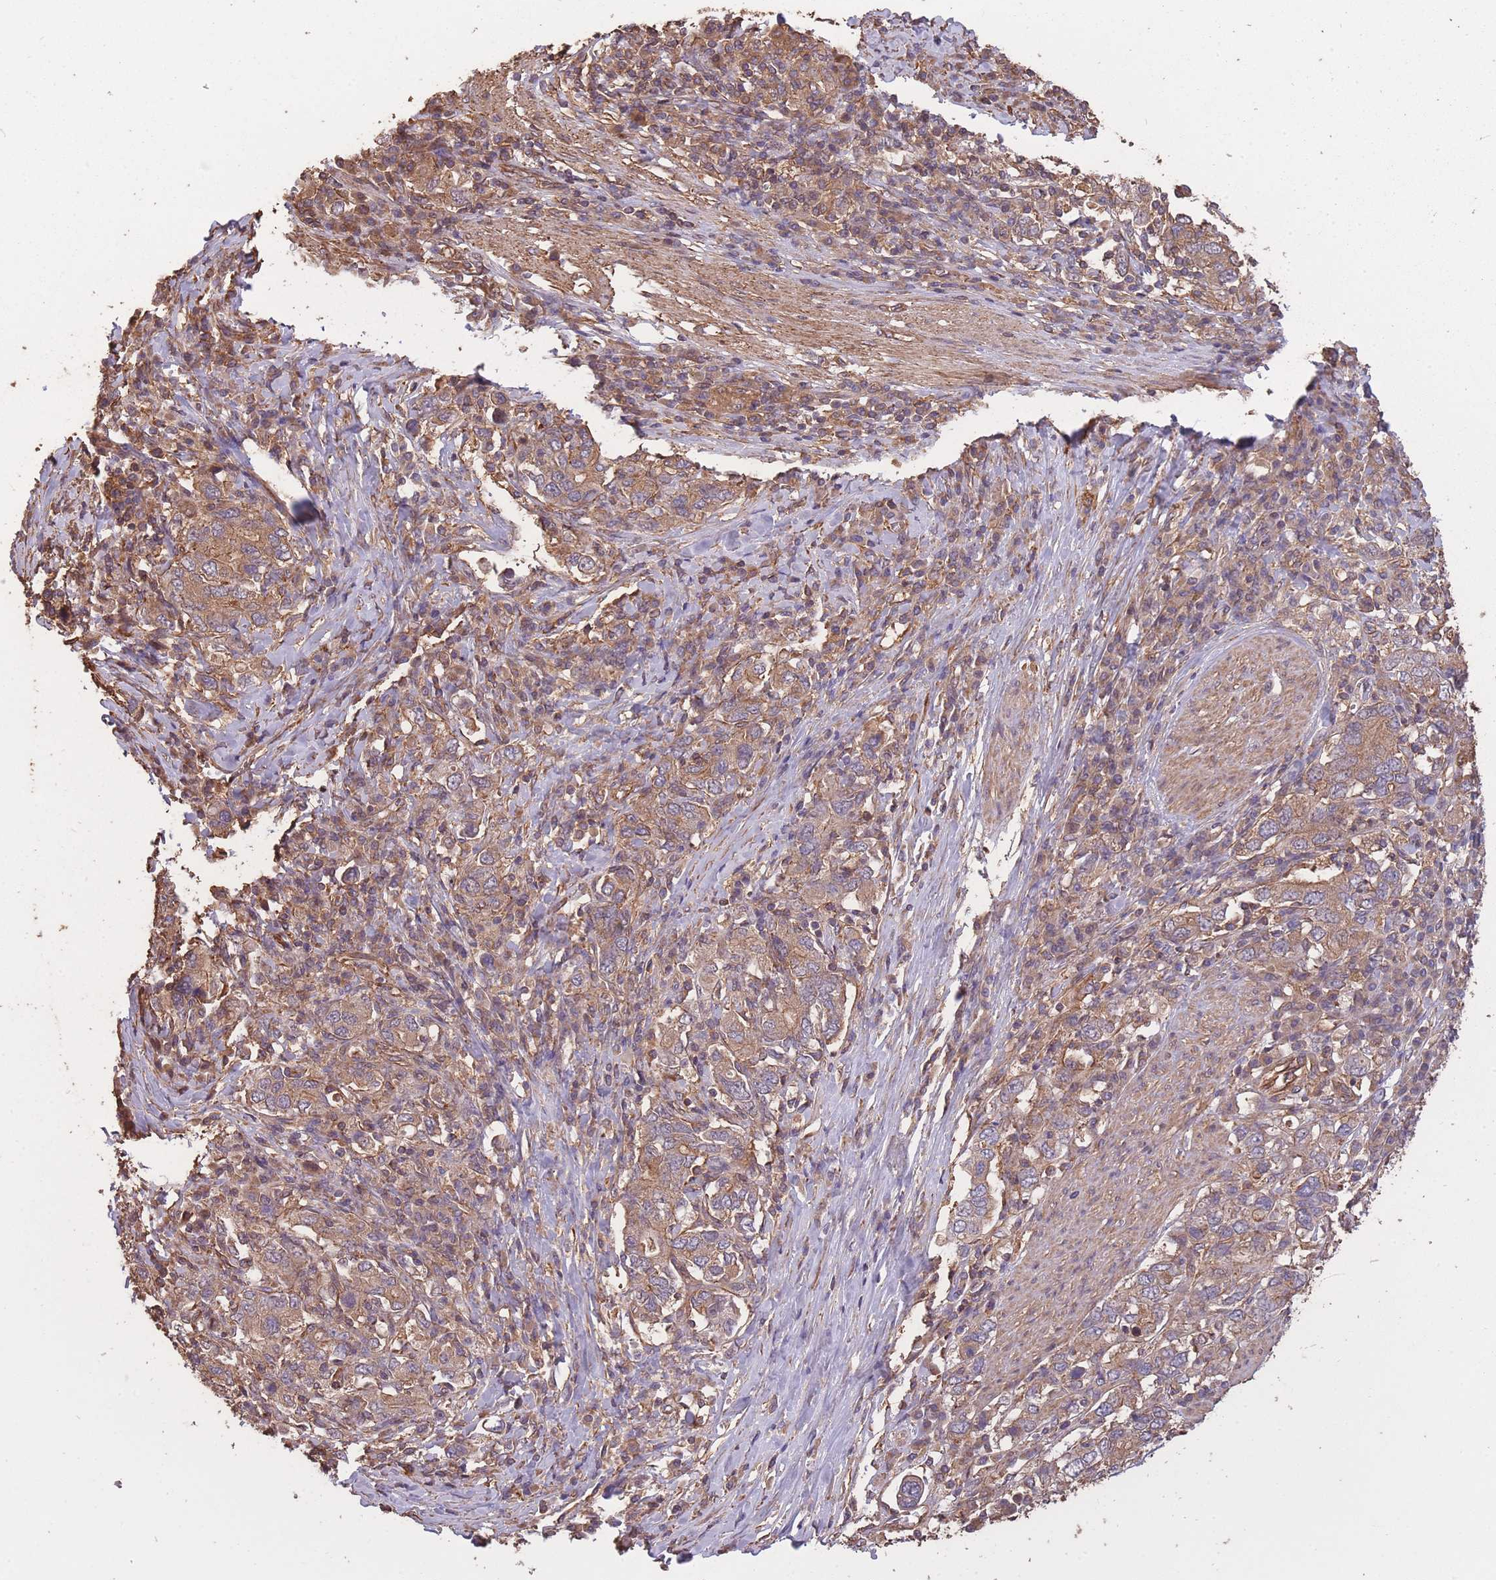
{"staining": {"intensity": "moderate", "quantity": ">75%", "location": "cytoplasmic/membranous"}, "tissue": "stomach cancer", "cell_type": "Tumor cells", "image_type": "cancer", "snomed": [{"axis": "morphology", "description": "Adenocarcinoma, NOS"}, {"axis": "topography", "description": "Stomach, upper"}, {"axis": "topography", "description": "Stomach"}], "caption": "Immunohistochemical staining of stomach cancer (adenocarcinoma) exhibits moderate cytoplasmic/membranous protein positivity in about >75% of tumor cells. (Brightfield microscopy of DAB IHC at high magnification).", "gene": "ARMH3", "patient": {"sex": "male", "age": 62}}